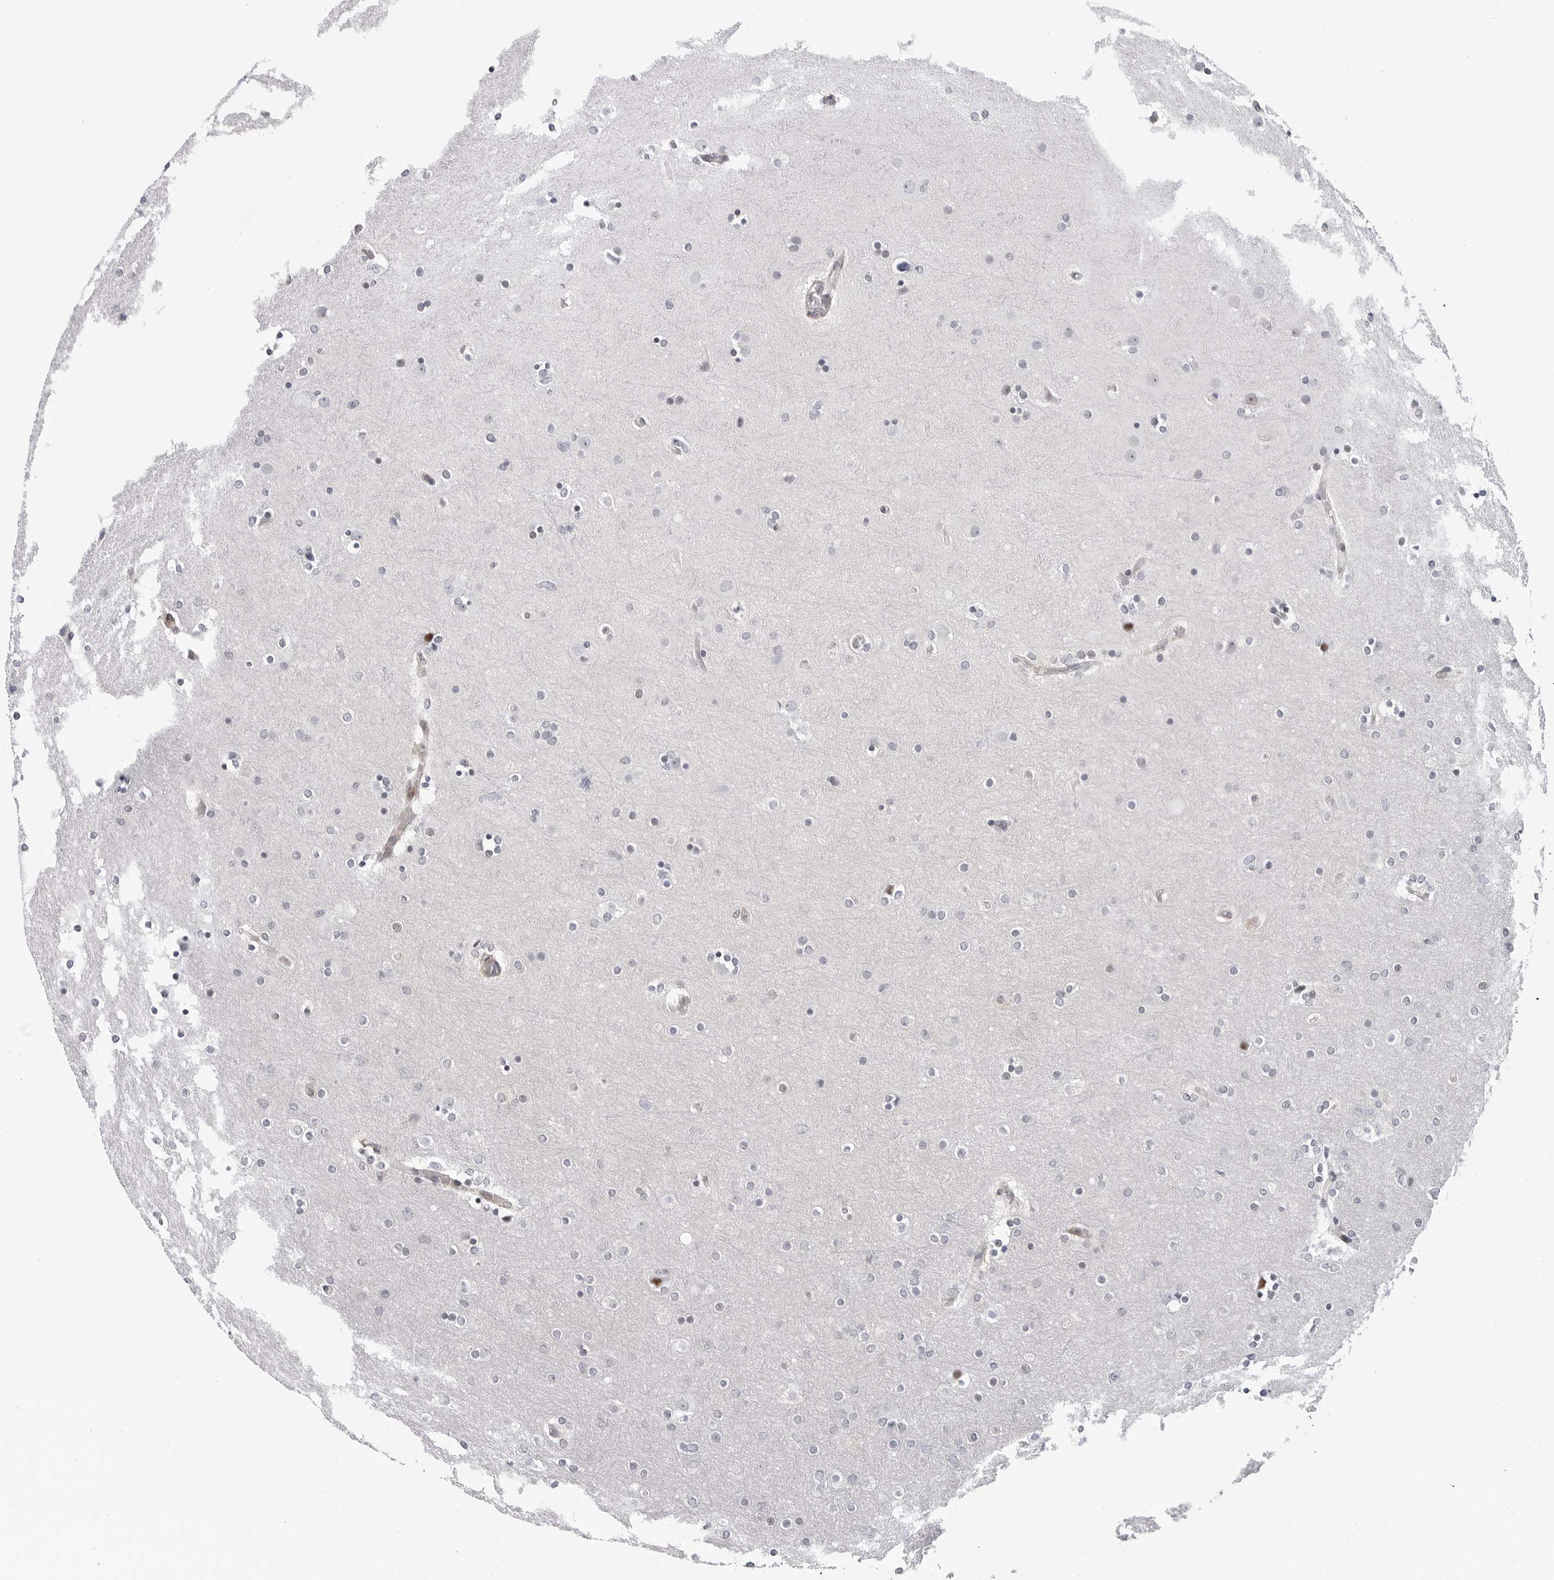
{"staining": {"intensity": "negative", "quantity": "none", "location": "none"}, "tissue": "glioma", "cell_type": "Tumor cells", "image_type": "cancer", "snomed": [{"axis": "morphology", "description": "Glioma, malignant, High grade"}, {"axis": "topography", "description": "Cerebral cortex"}], "caption": "Photomicrograph shows no significant protein staining in tumor cells of high-grade glioma (malignant).", "gene": "FAM135B", "patient": {"sex": "female", "age": 36}}